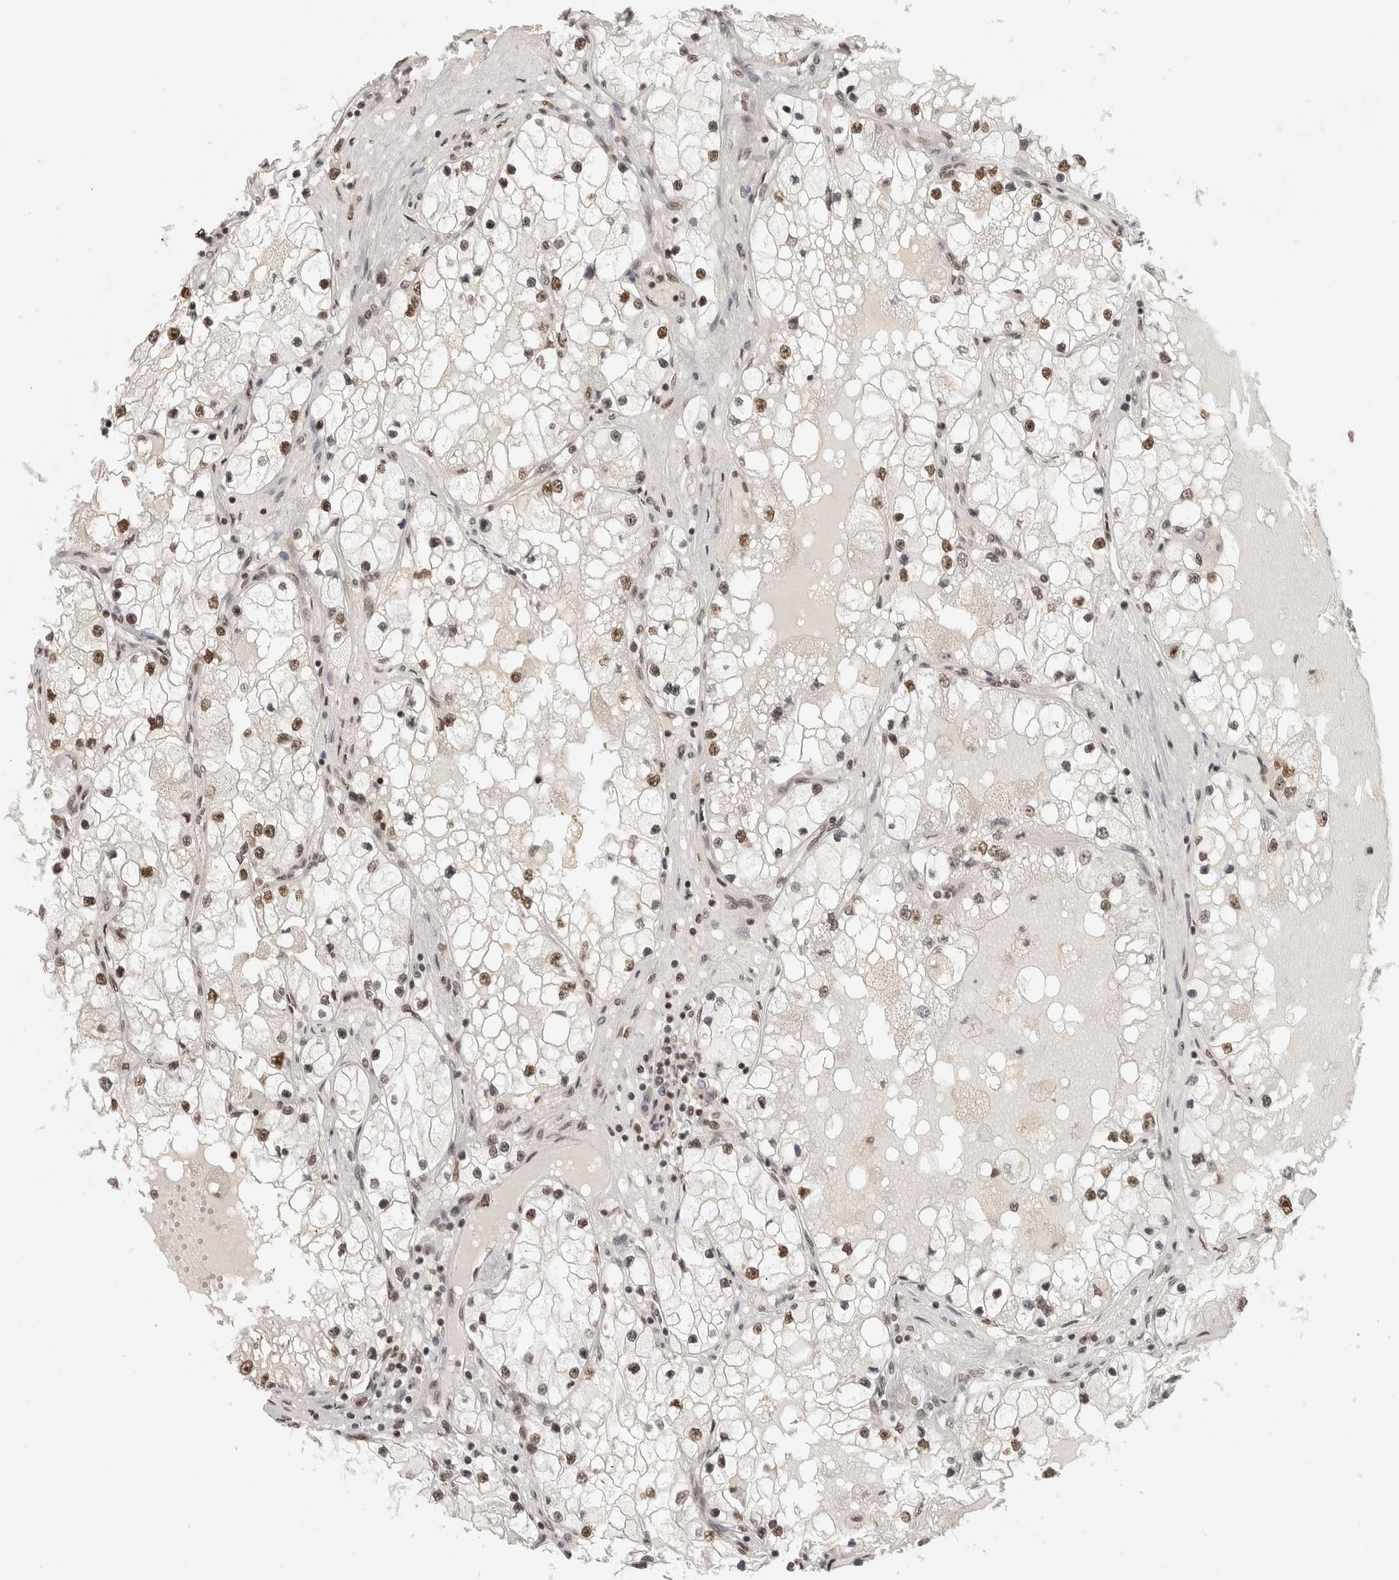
{"staining": {"intensity": "moderate", "quantity": ">75%", "location": "nuclear"}, "tissue": "renal cancer", "cell_type": "Tumor cells", "image_type": "cancer", "snomed": [{"axis": "morphology", "description": "Adenocarcinoma, NOS"}, {"axis": "topography", "description": "Kidney"}], "caption": "Protein staining by immunohistochemistry shows moderate nuclear expression in about >75% of tumor cells in adenocarcinoma (renal).", "gene": "EBNA1BP2", "patient": {"sex": "male", "age": 68}}